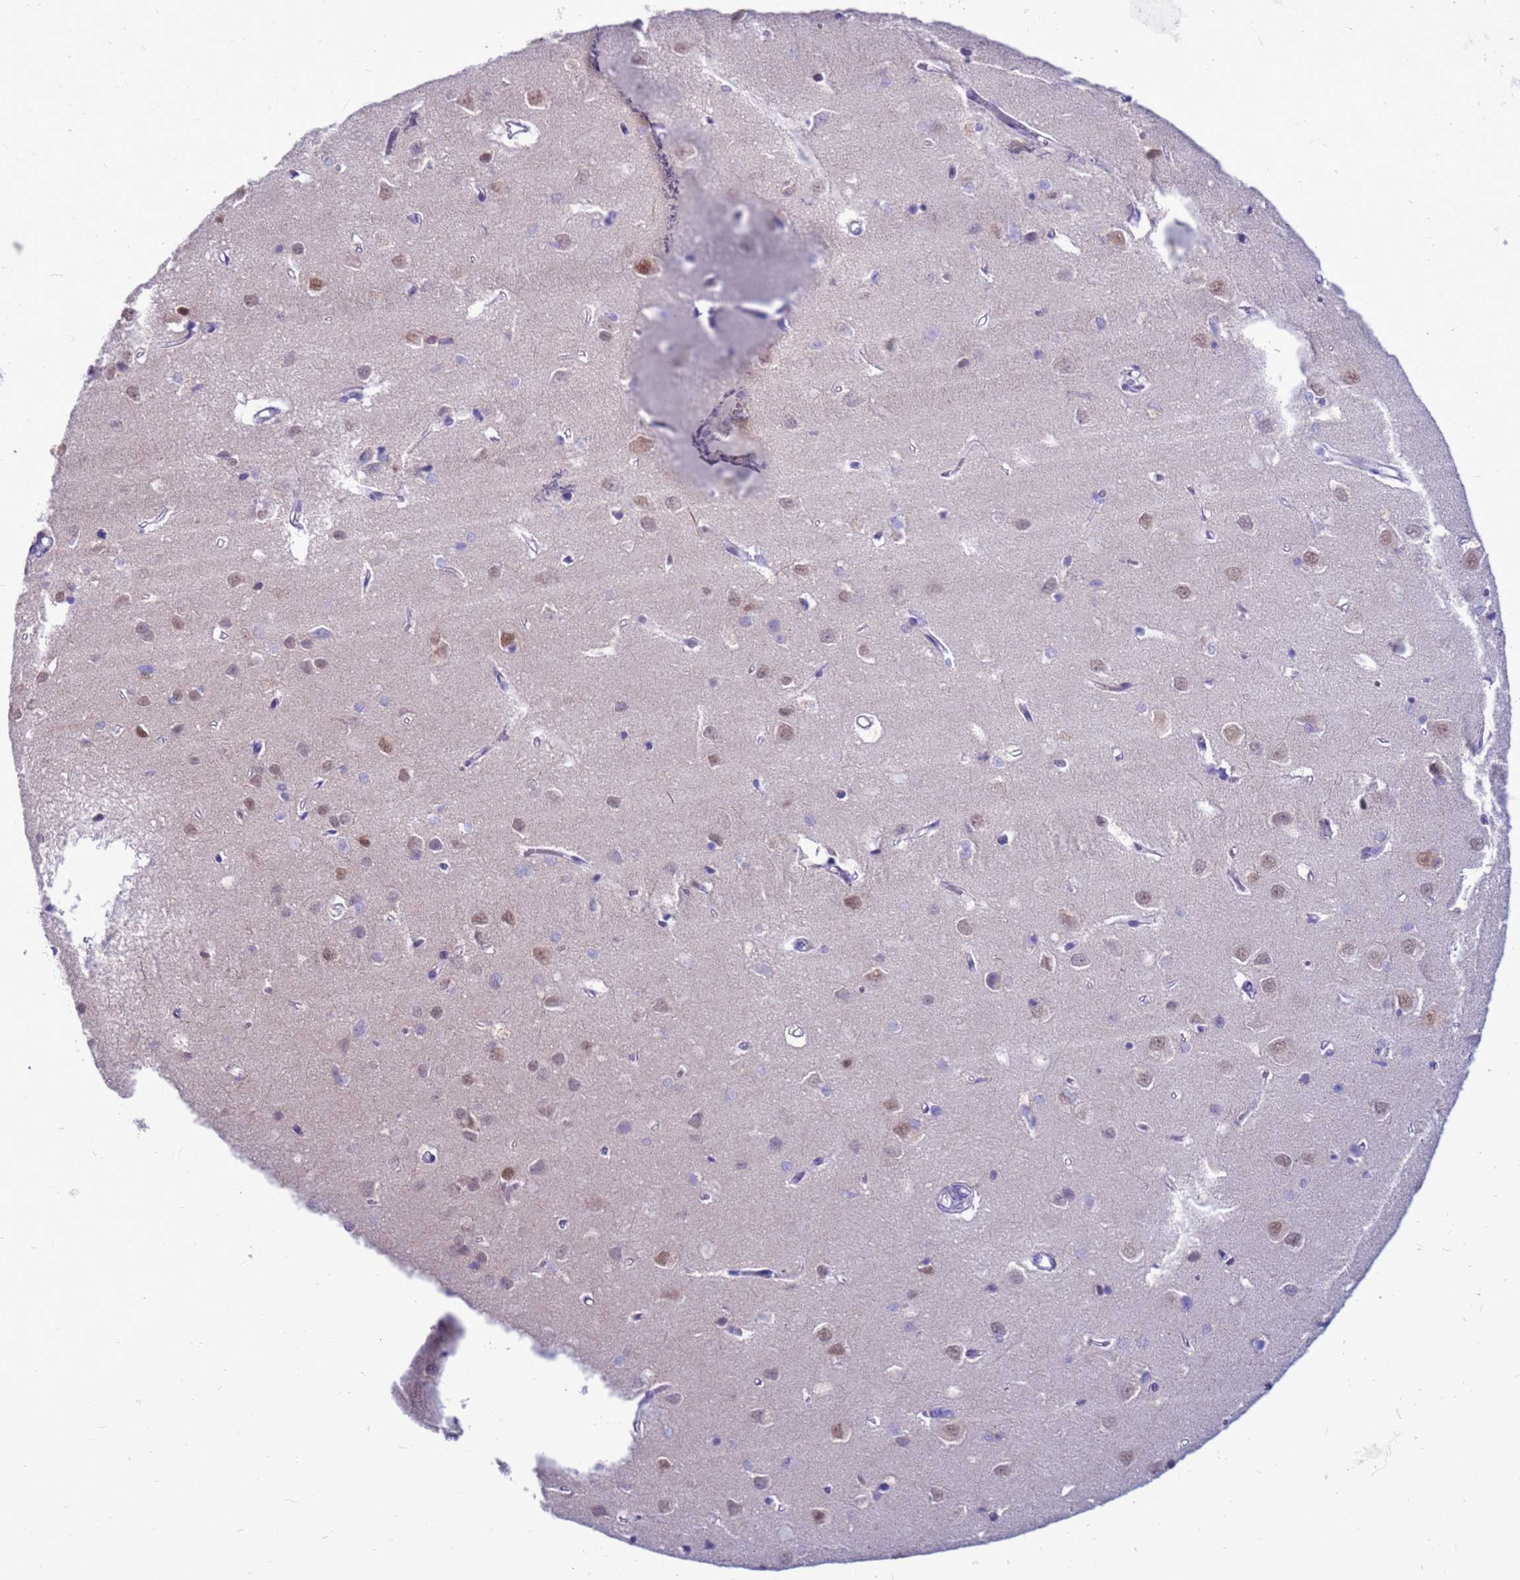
{"staining": {"intensity": "negative", "quantity": "none", "location": "none"}, "tissue": "cerebral cortex", "cell_type": "Endothelial cells", "image_type": "normal", "snomed": [{"axis": "morphology", "description": "Normal tissue, NOS"}, {"axis": "topography", "description": "Cerebral cortex"}], "caption": "The histopathology image demonstrates no significant staining in endothelial cells of cerebral cortex. Brightfield microscopy of IHC stained with DAB (3,3'-diaminobenzidine) (brown) and hematoxylin (blue), captured at high magnification.", "gene": "PDE10A", "patient": {"sex": "female", "age": 64}}